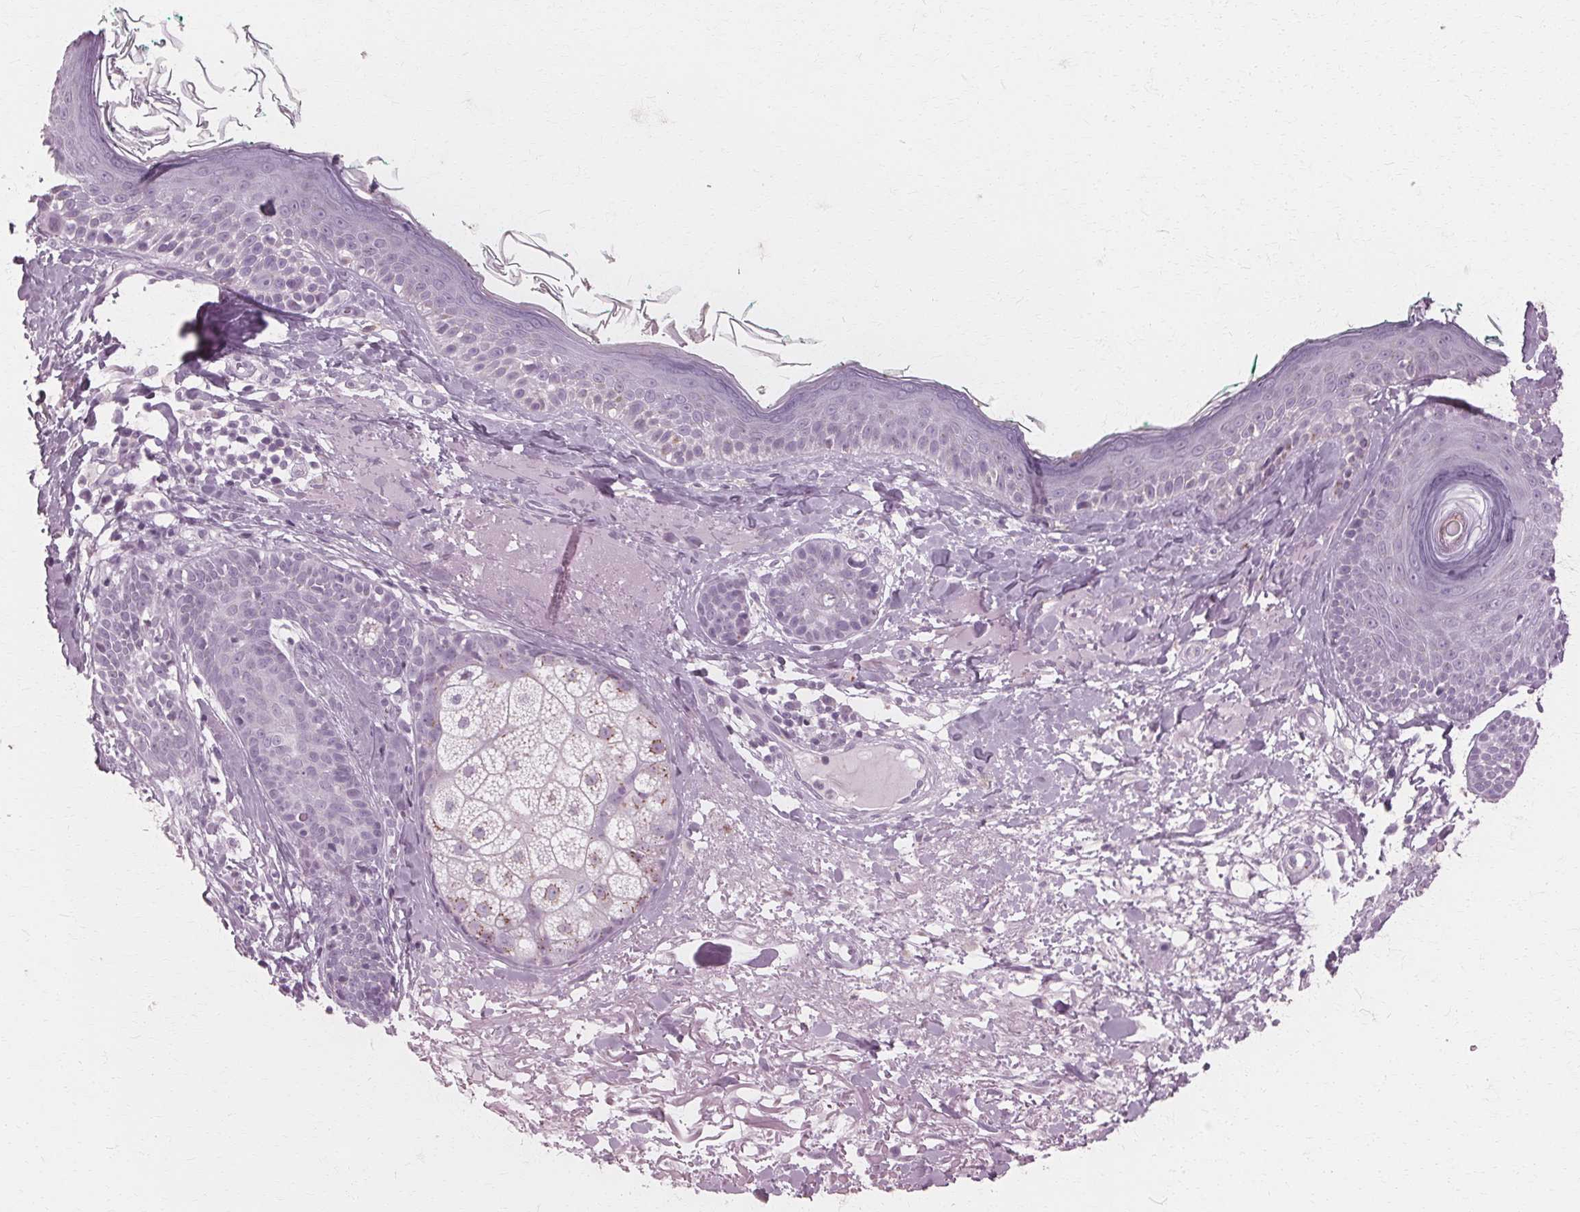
{"staining": {"intensity": "negative", "quantity": "none", "location": "none"}, "tissue": "skin", "cell_type": "Fibroblasts", "image_type": "normal", "snomed": [{"axis": "morphology", "description": "Normal tissue, NOS"}, {"axis": "topography", "description": "Skin"}], "caption": "Immunohistochemistry image of benign human skin stained for a protein (brown), which shows no positivity in fibroblasts. (DAB (3,3'-diaminobenzidine) immunohistochemistry (IHC) visualized using brightfield microscopy, high magnification).", "gene": "DNASE2", "patient": {"sex": "male", "age": 73}}